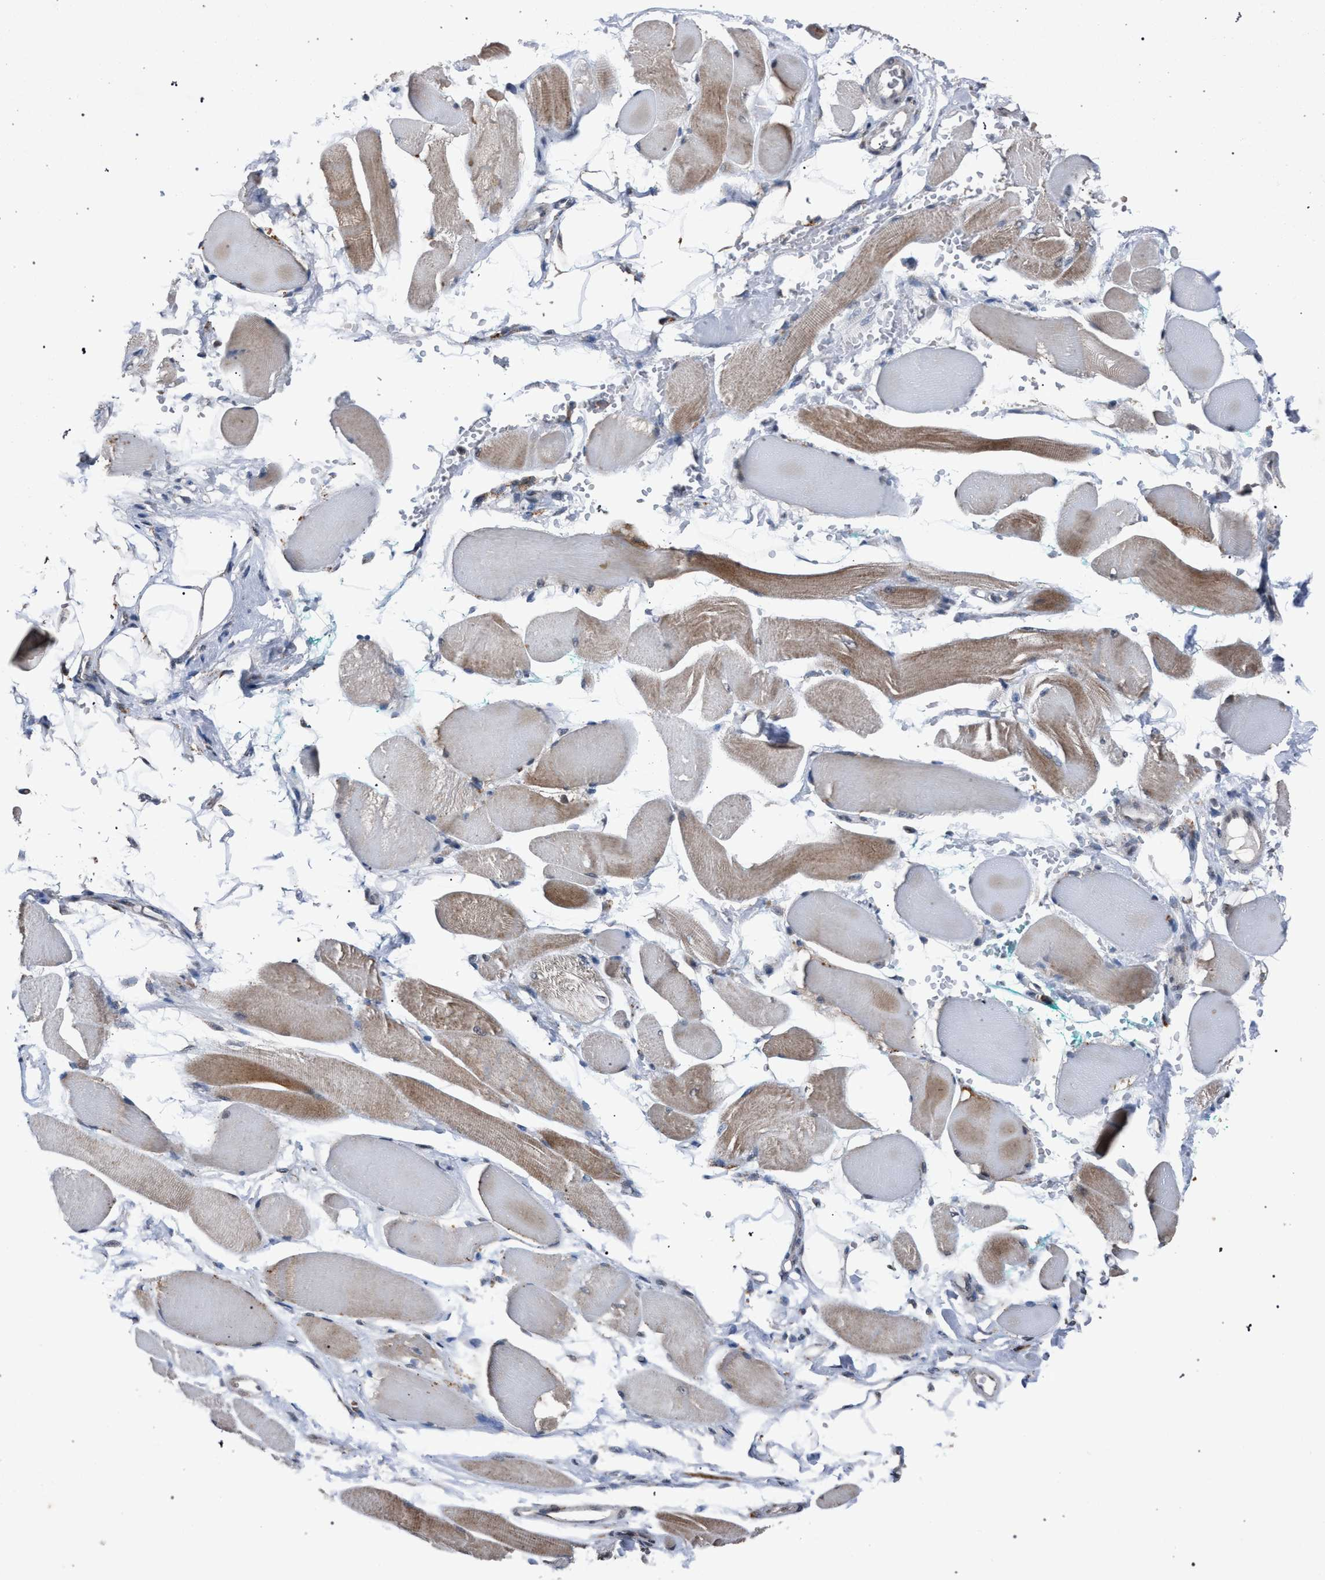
{"staining": {"intensity": "moderate", "quantity": "25%-75%", "location": "cytoplasmic/membranous"}, "tissue": "skeletal muscle", "cell_type": "Myocytes", "image_type": "normal", "snomed": [{"axis": "morphology", "description": "Normal tissue, NOS"}, {"axis": "topography", "description": "Skeletal muscle"}, {"axis": "topography", "description": "Peripheral nerve tissue"}], "caption": "The immunohistochemical stain labels moderate cytoplasmic/membranous positivity in myocytes of benign skeletal muscle.", "gene": "HSD17B4", "patient": {"sex": "female", "age": 84}}